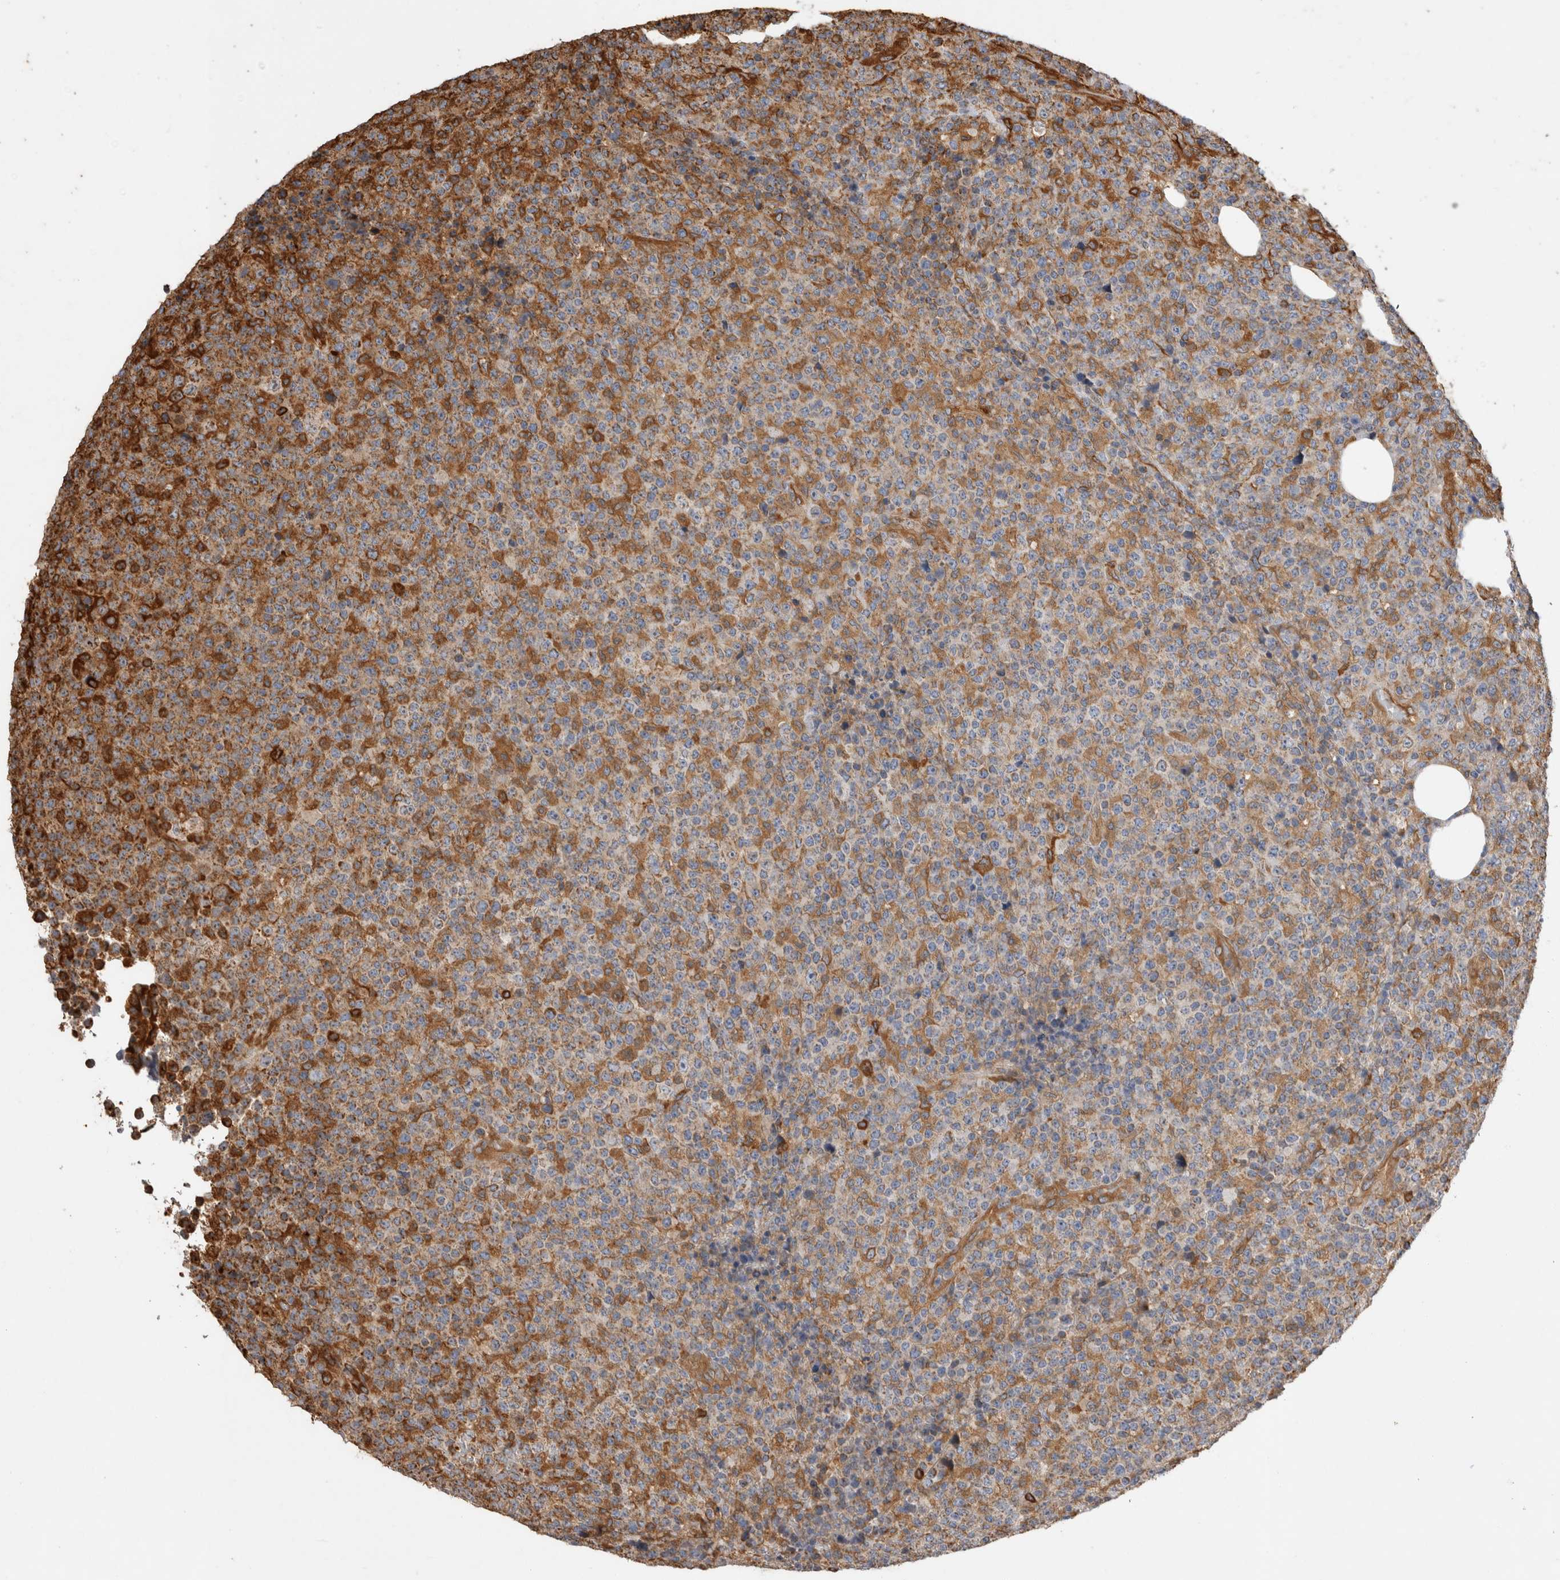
{"staining": {"intensity": "strong", "quantity": "25%-75%", "location": "cytoplasmic/membranous"}, "tissue": "lymphoma", "cell_type": "Tumor cells", "image_type": "cancer", "snomed": [{"axis": "morphology", "description": "Malignant lymphoma, non-Hodgkin's type, High grade"}, {"axis": "topography", "description": "Lymph node"}], "caption": "Malignant lymphoma, non-Hodgkin's type (high-grade) was stained to show a protein in brown. There is high levels of strong cytoplasmic/membranous positivity in about 25%-75% of tumor cells. The staining was performed using DAB, with brown indicating positive protein expression. Nuclei are stained blue with hematoxylin.", "gene": "ZNF397", "patient": {"sex": "male", "age": 13}}